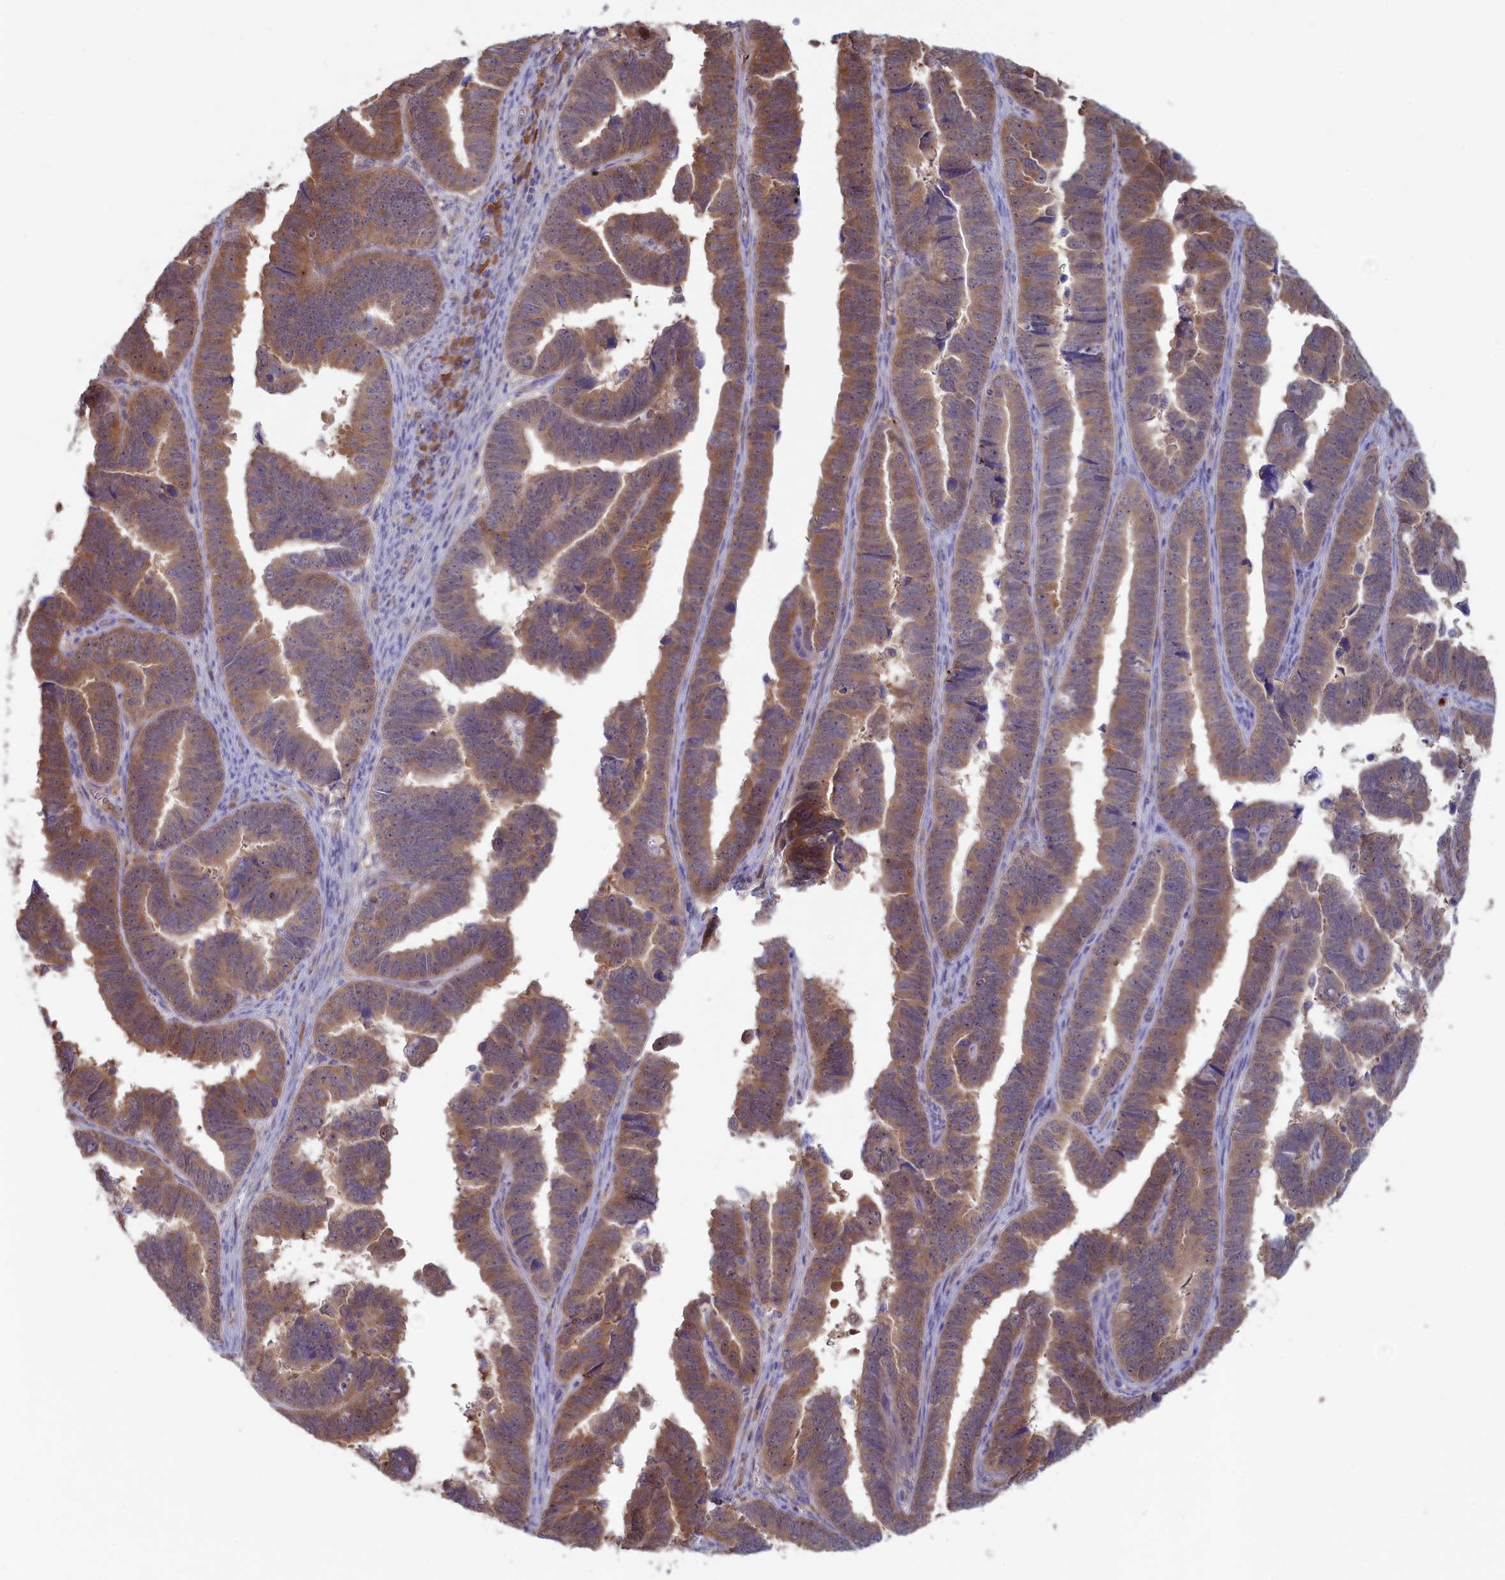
{"staining": {"intensity": "moderate", "quantity": ">75%", "location": "cytoplasmic/membranous"}, "tissue": "endometrial cancer", "cell_type": "Tumor cells", "image_type": "cancer", "snomed": [{"axis": "morphology", "description": "Adenocarcinoma, NOS"}, {"axis": "topography", "description": "Endometrium"}], "caption": "Immunohistochemistry (IHC) of human endometrial cancer demonstrates medium levels of moderate cytoplasmic/membranous staining in approximately >75% of tumor cells.", "gene": "SYNDIG1L", "patient": {"sex": "female", "age": 75}}